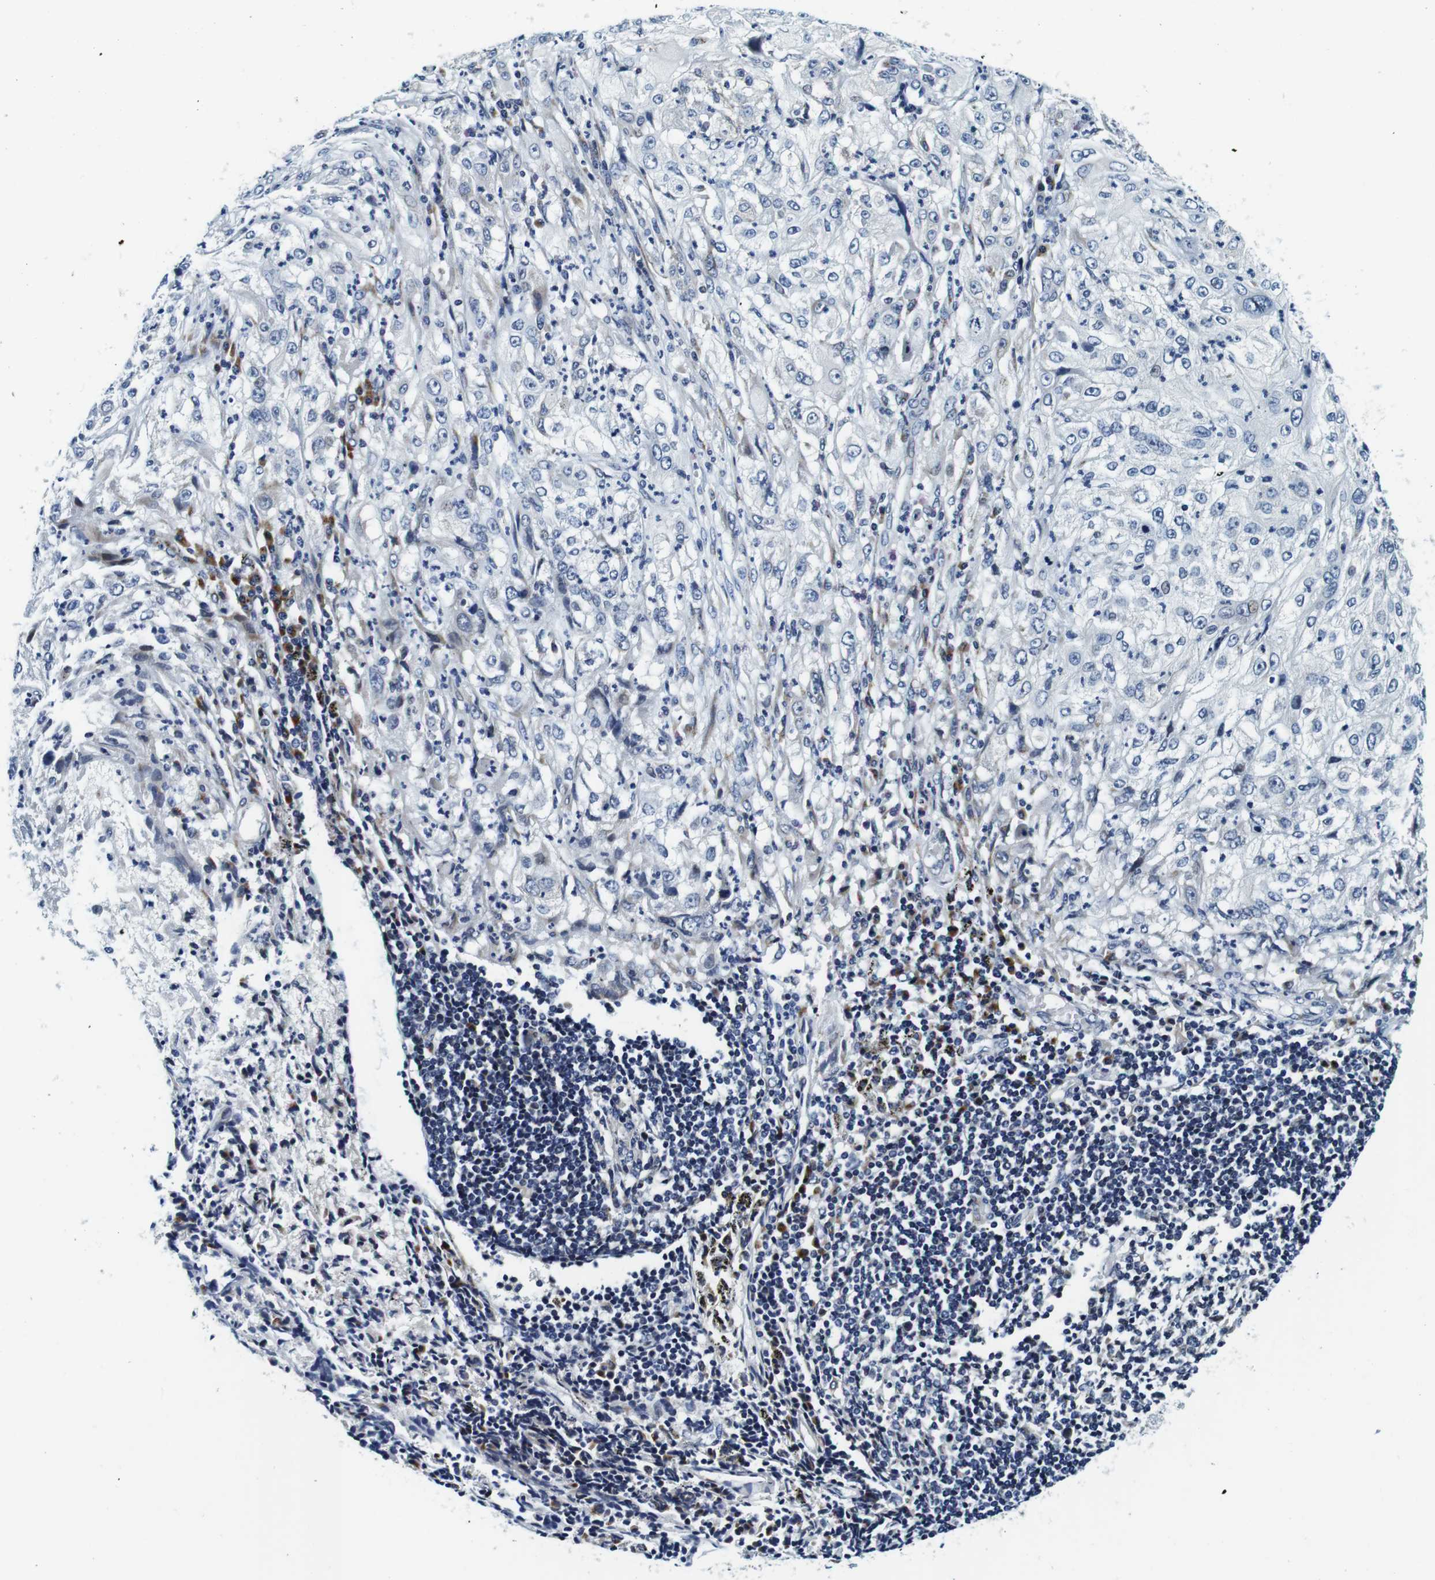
{"staining": {"intensity": "weak", "quantity": "<25%", "location": "cytoplasmic/membranous"}, "tissue": "lung cancer", "cell_type": "Tumor cells", "image_type": "cancer", "snomed": [{"axis": "morphology", "description": "Inflammation, NOS"}, {"axis": "morphology", "description": "Squamous cell carcinoma, NOS"}, {"axis": "topography", "description": "Lymph node"}, {"axis": "topography", "description": "Soft tissue"}, {"axis": "topography", "description": "Lung"}], "caption": "The histopathology image shows no significant expression in tumor cells of lung cancer.", "gene": "FAR2", "patient": {"sex": "male", "age": 66}}